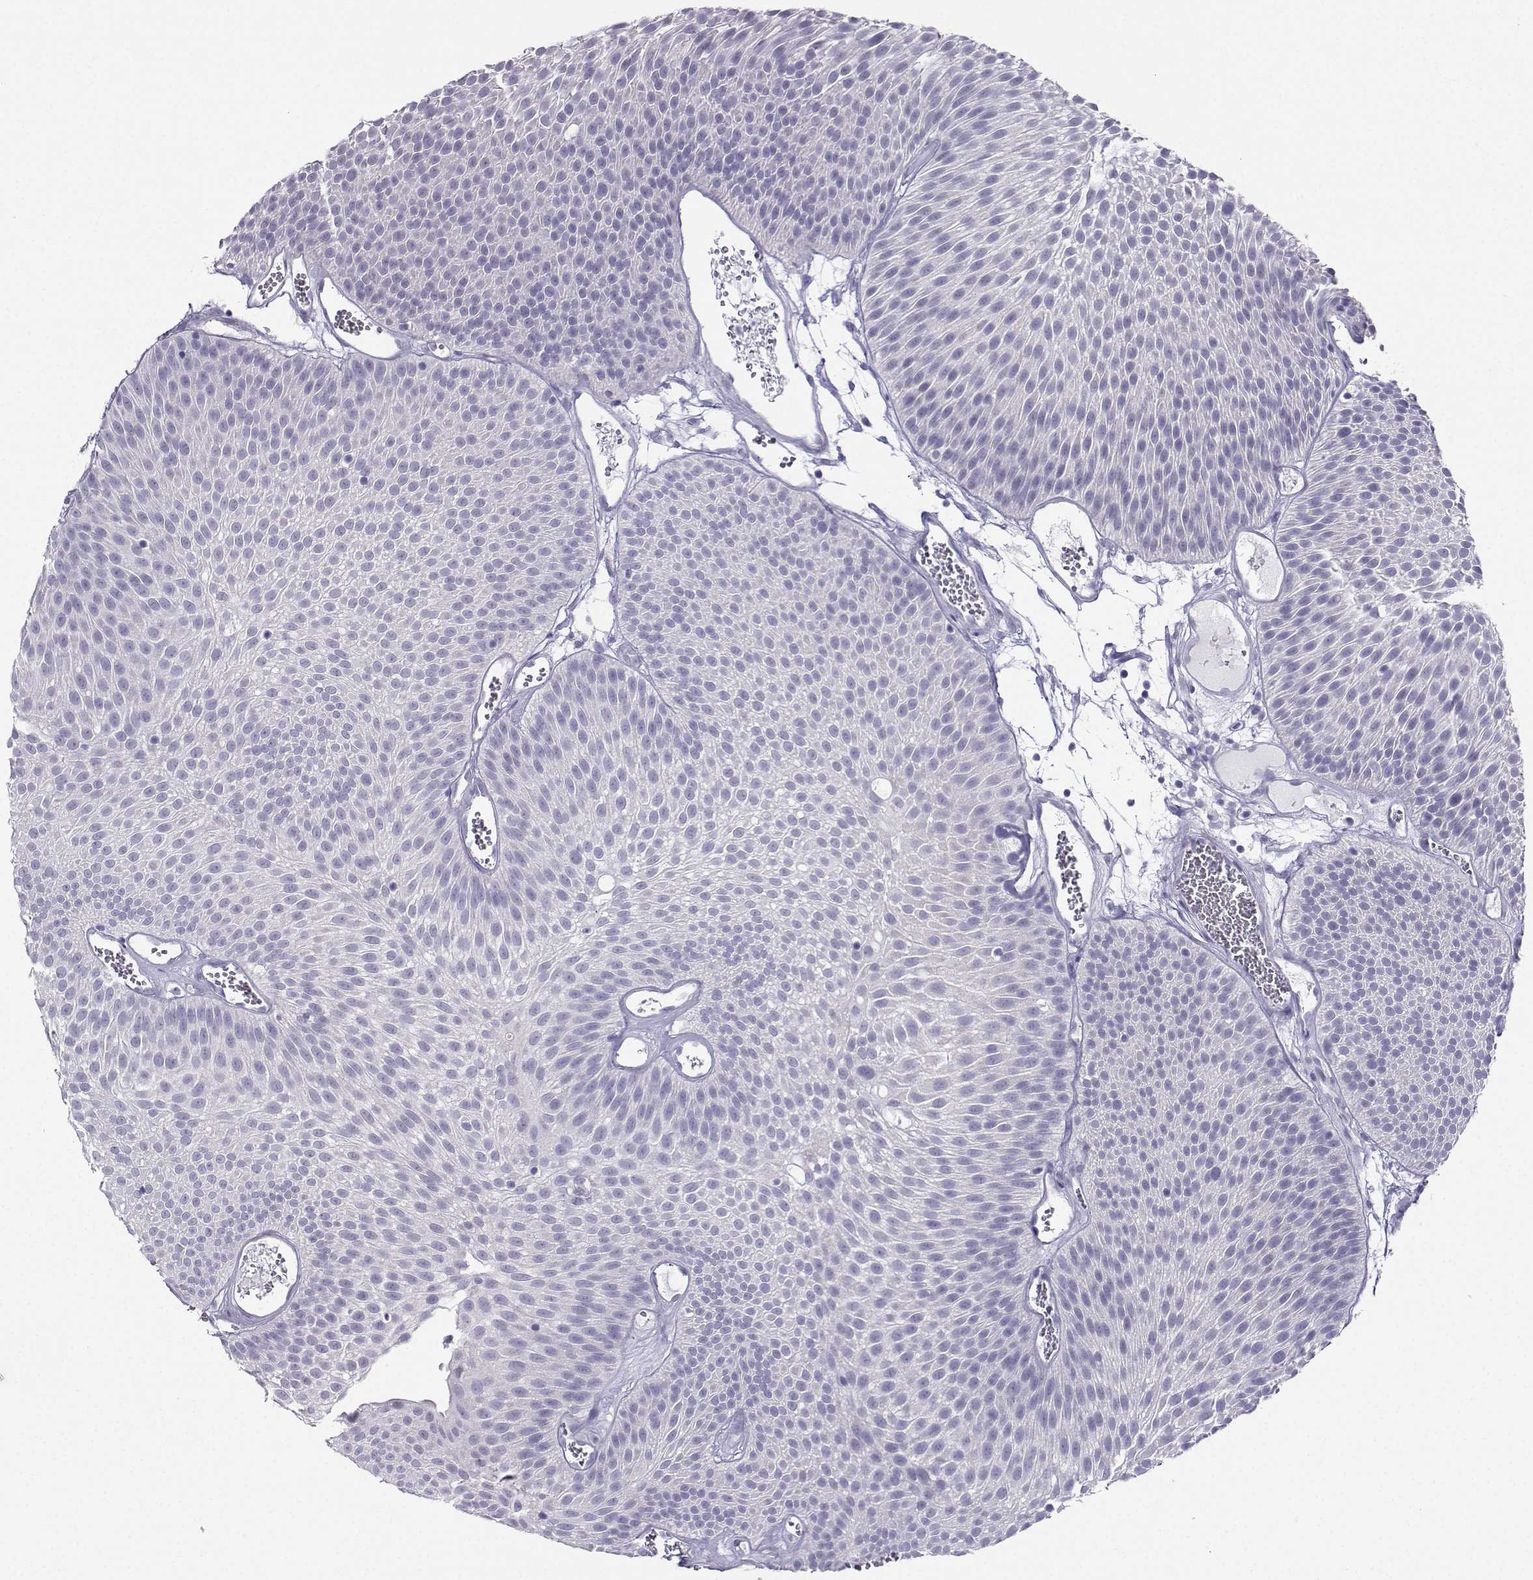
{"staining": {"intensity": "negative", "quantity": "none", "location": "none"}, "tissue": "urothelial cancer", "cell_type": "Tumor cells", "image_type": "cancer", "snomed": [{"axis": "morphology", "description": "Urothelial carcinoma, Low grade"}, {"axis": "topography", "description": "Urinary bladder"}], "caption": "The photomicrograph displays no staining of tumor cells in low-grade urothelial carcinoma.", "gene": "KIF17", "patient": {"sex": "male", "age": 52}}